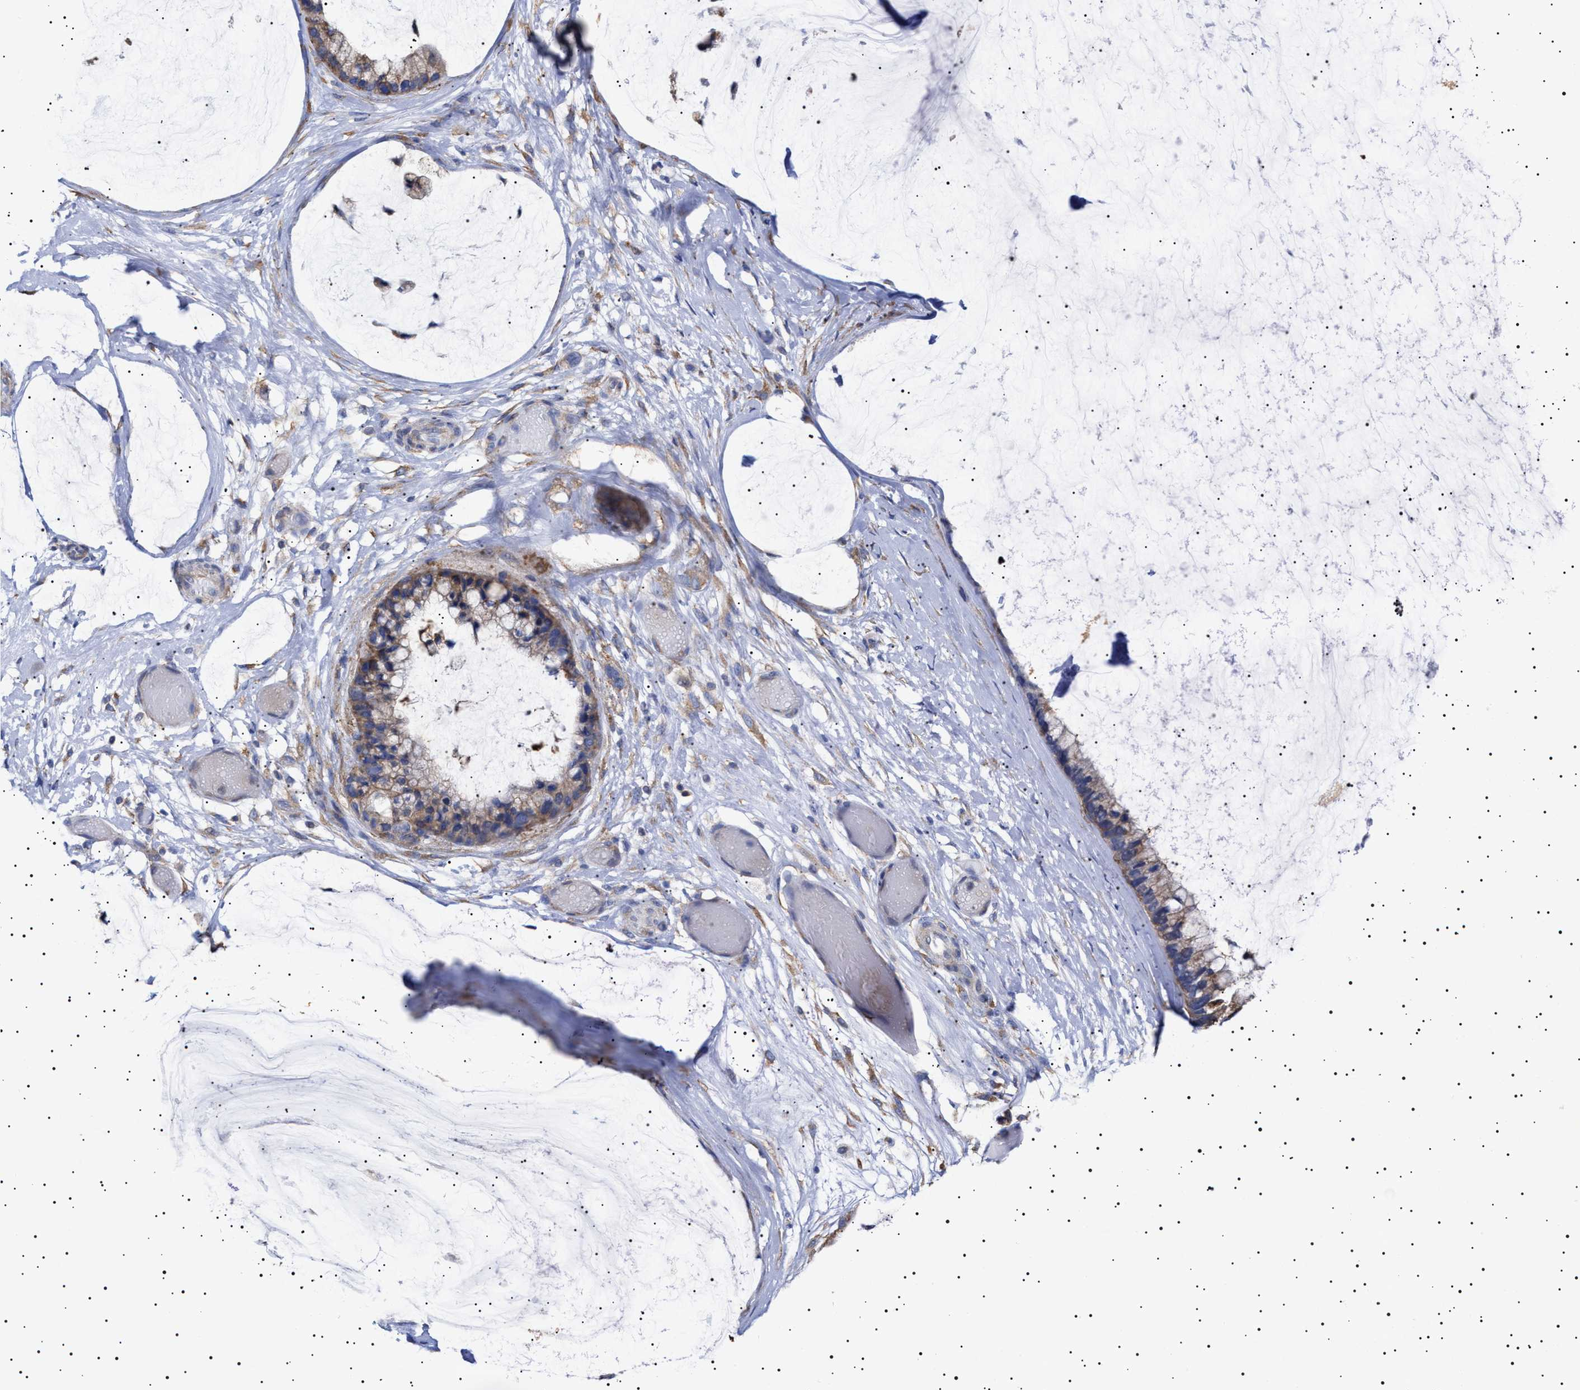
{"staining": {"intensity": "moderate", "quantity": ">75%", "location": "cytoplasmic/membranous"}, "tissue": "ovarian cancer", "cell_type": "Tumor cells", "image_type": "cancer", "snomed": [{"axis": "morphology", "description": "Cystadenocarcinoma, mucinous, NOS"}, {"axis": "topography", "description": "Ovary"}], "caption": "Protein expression analysis of human mucinous cystadenocarcinoma (ovarian) reveals moderate cytoplasmic/membranous positivity in approximately >75% of tumor cells.", "gene": "ERCC6L2", "patient": {"sex": "female", "age": 39}}